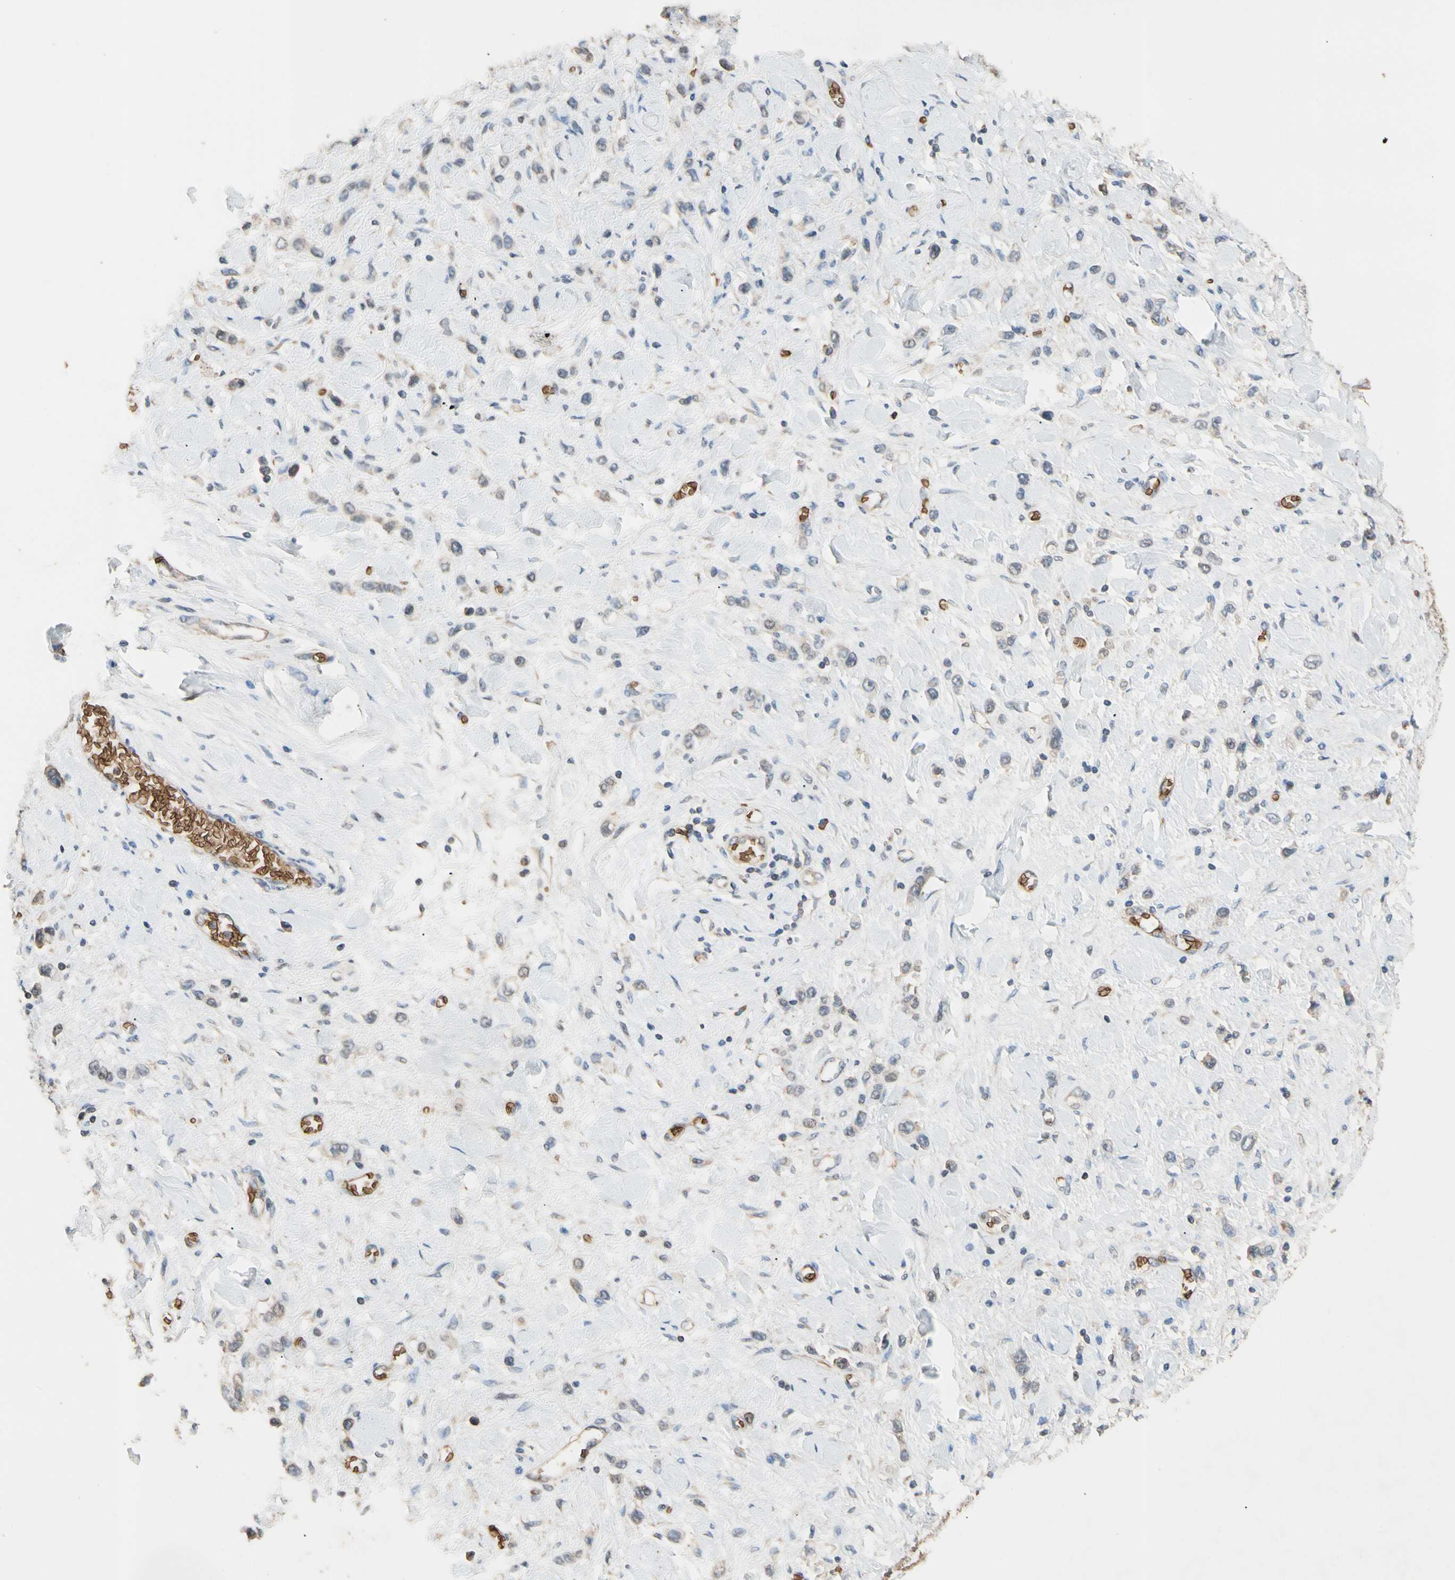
{"staining": {"intensity": "moderate", "quantity": "25%-75%", "location": "cytoplasmic/membranous"}, "tissue": "stomach cancer", "cell_type": "Tumor cells", "image_type": "cancer", "snomed": [{"axis": "morphology", "description": "Normal tissue, NOS"}, {"axis": "morphology", "description": "Adenocarcinoma, NOS"}, {"axis": "topography", "description": "Stomach, upper"}, {"axis": "topography", "description": "Stomach"}], "caption": "Moderate cytoplasmic/membranous staining for a protein is present in approximately 25%-75% of tumor cells of adenocarcinoma (stomach) using immunohistochemistry (IHC).", "gene": "RIOK2", "patient": {"sex": "female", "age": 65}}